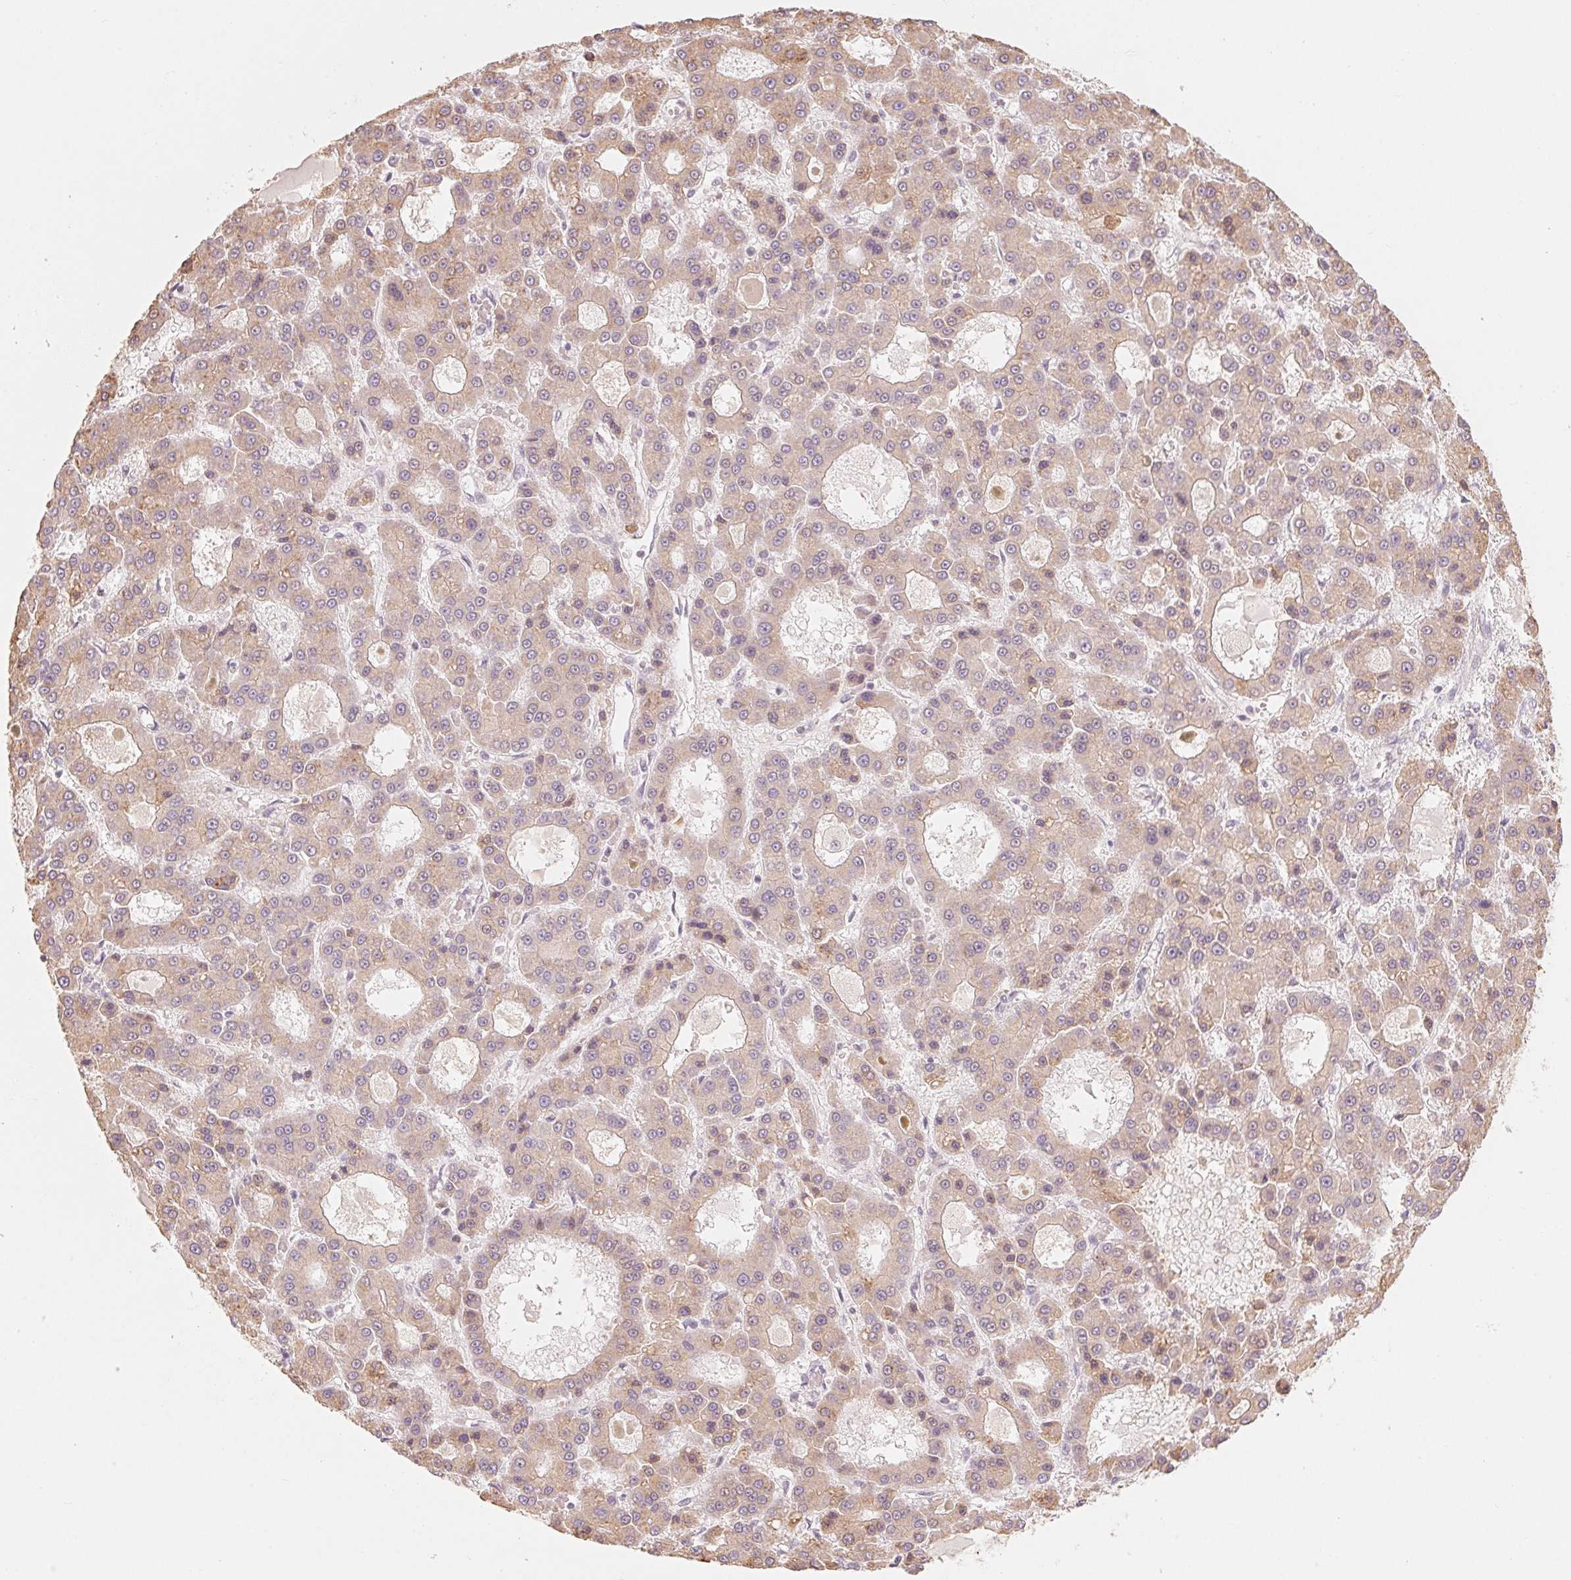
{"staining": {"intensity": "weak", "quantity": "<25%", "location": "cytoplasmic/membranous"}, "tissue": "liver cancer", "cell_type": "Tumor cells", "image_type": "cancer", "snomed": [{"axis": "morphology", "description": "Carcinoma, Hepatocellular, NOS"}, {"axis": "topography", "description": "Liver"}], "caption": "IHC photomicrograph of liver hepatocellular carcinoma stained for a protein (brown), which shows no expression in tumor cells.", "gene": "DENND2C", "patient": {"sex": "male", "age": 70}}